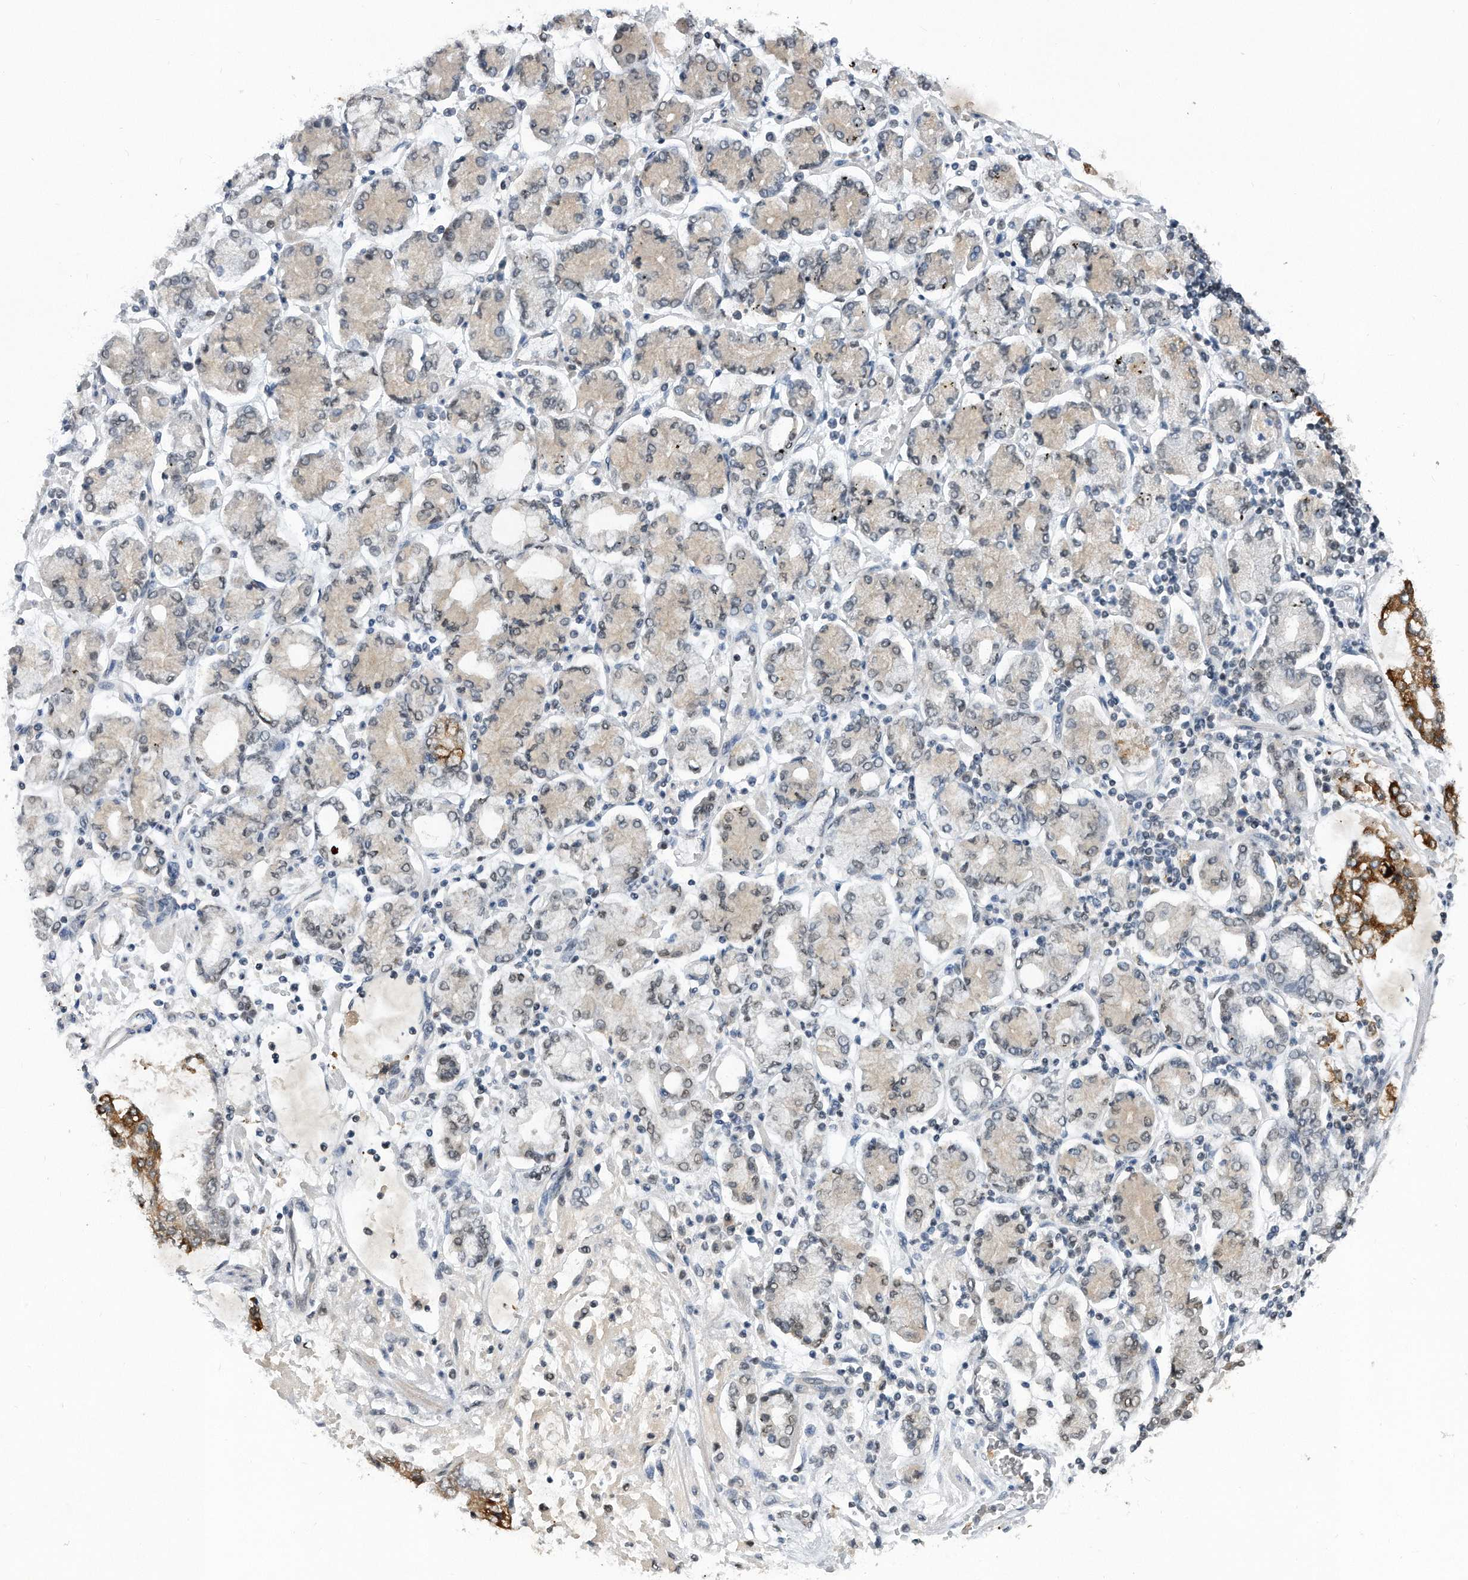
{"staining": {"intensity": "negative", "quantity": "none", "location": "none"}, "tissue": "stomach cancer", "cell_type": "Tumor cells", "image_type": "cancer", "snomed": [{"axis": "morphology", "description": "Adenocarcinoma, NOS"}, {"axis": "topography", "description": "Stomach"}], "caption": "An IHC histopathology image of stomach adenocarcinoma is shown. There is no staining in tumor cells of stomach adenocarcinoma.", "gene": "TP53INP1", "patient": {"sex": "male", "age": 76}}